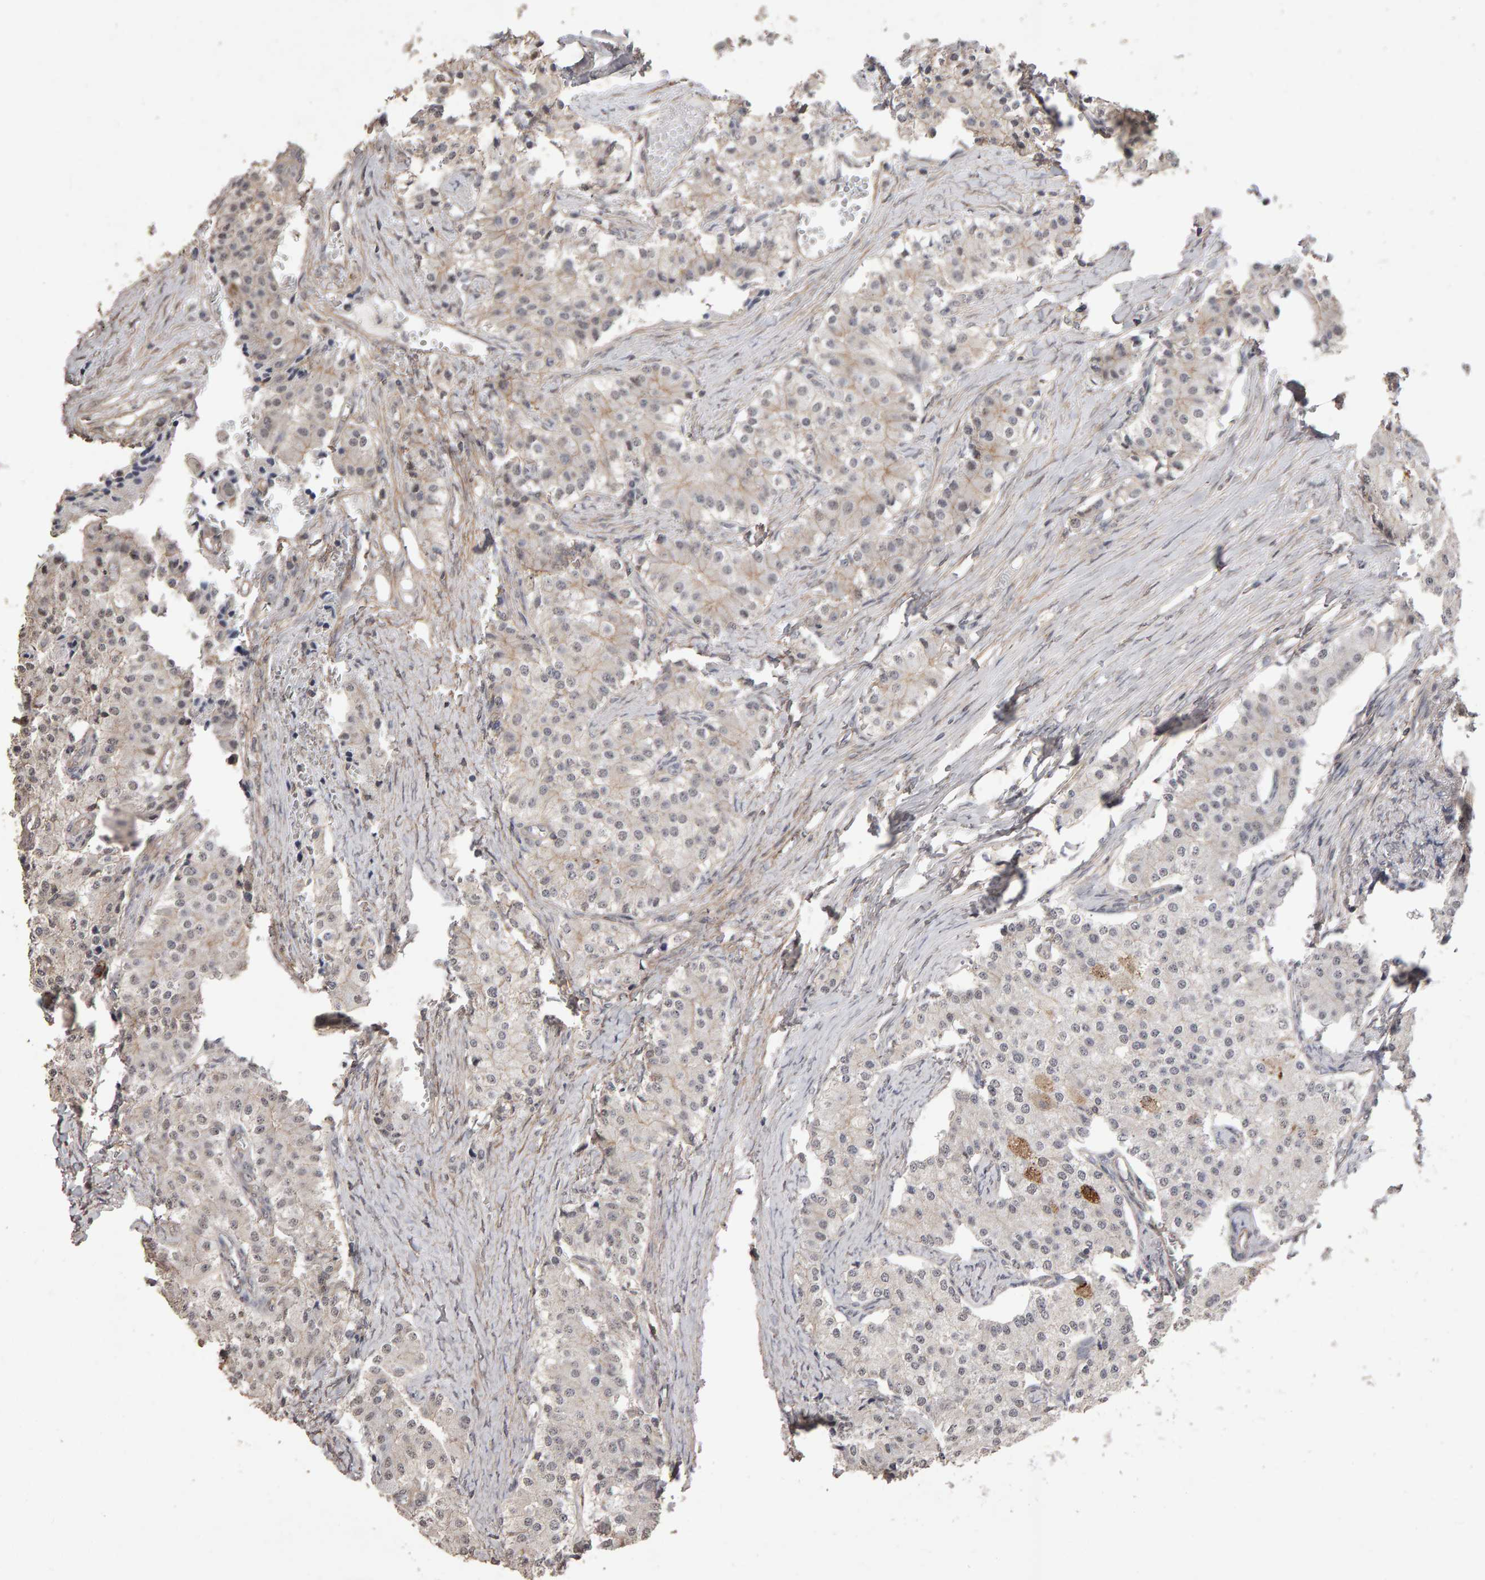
{"staining": {"intensity": "negative", "quantity": "none", "location": "none"}, "tissue": "carcinoid", "cell_type": "Tumor cells", "image_type": "cancer", "snomed": [{"axis": "morphology", "description": "Carcinoid, malignant, NOS"}, {"axis": "topography", "description": "Colon"}], "caption": "Human carcinoid (malignant) stained for a protein using immunohistochemistry demonstrates no positivity in tumor cells.", "gene": "SCRIB", "patient": {"sex": "female", "age": 52}}